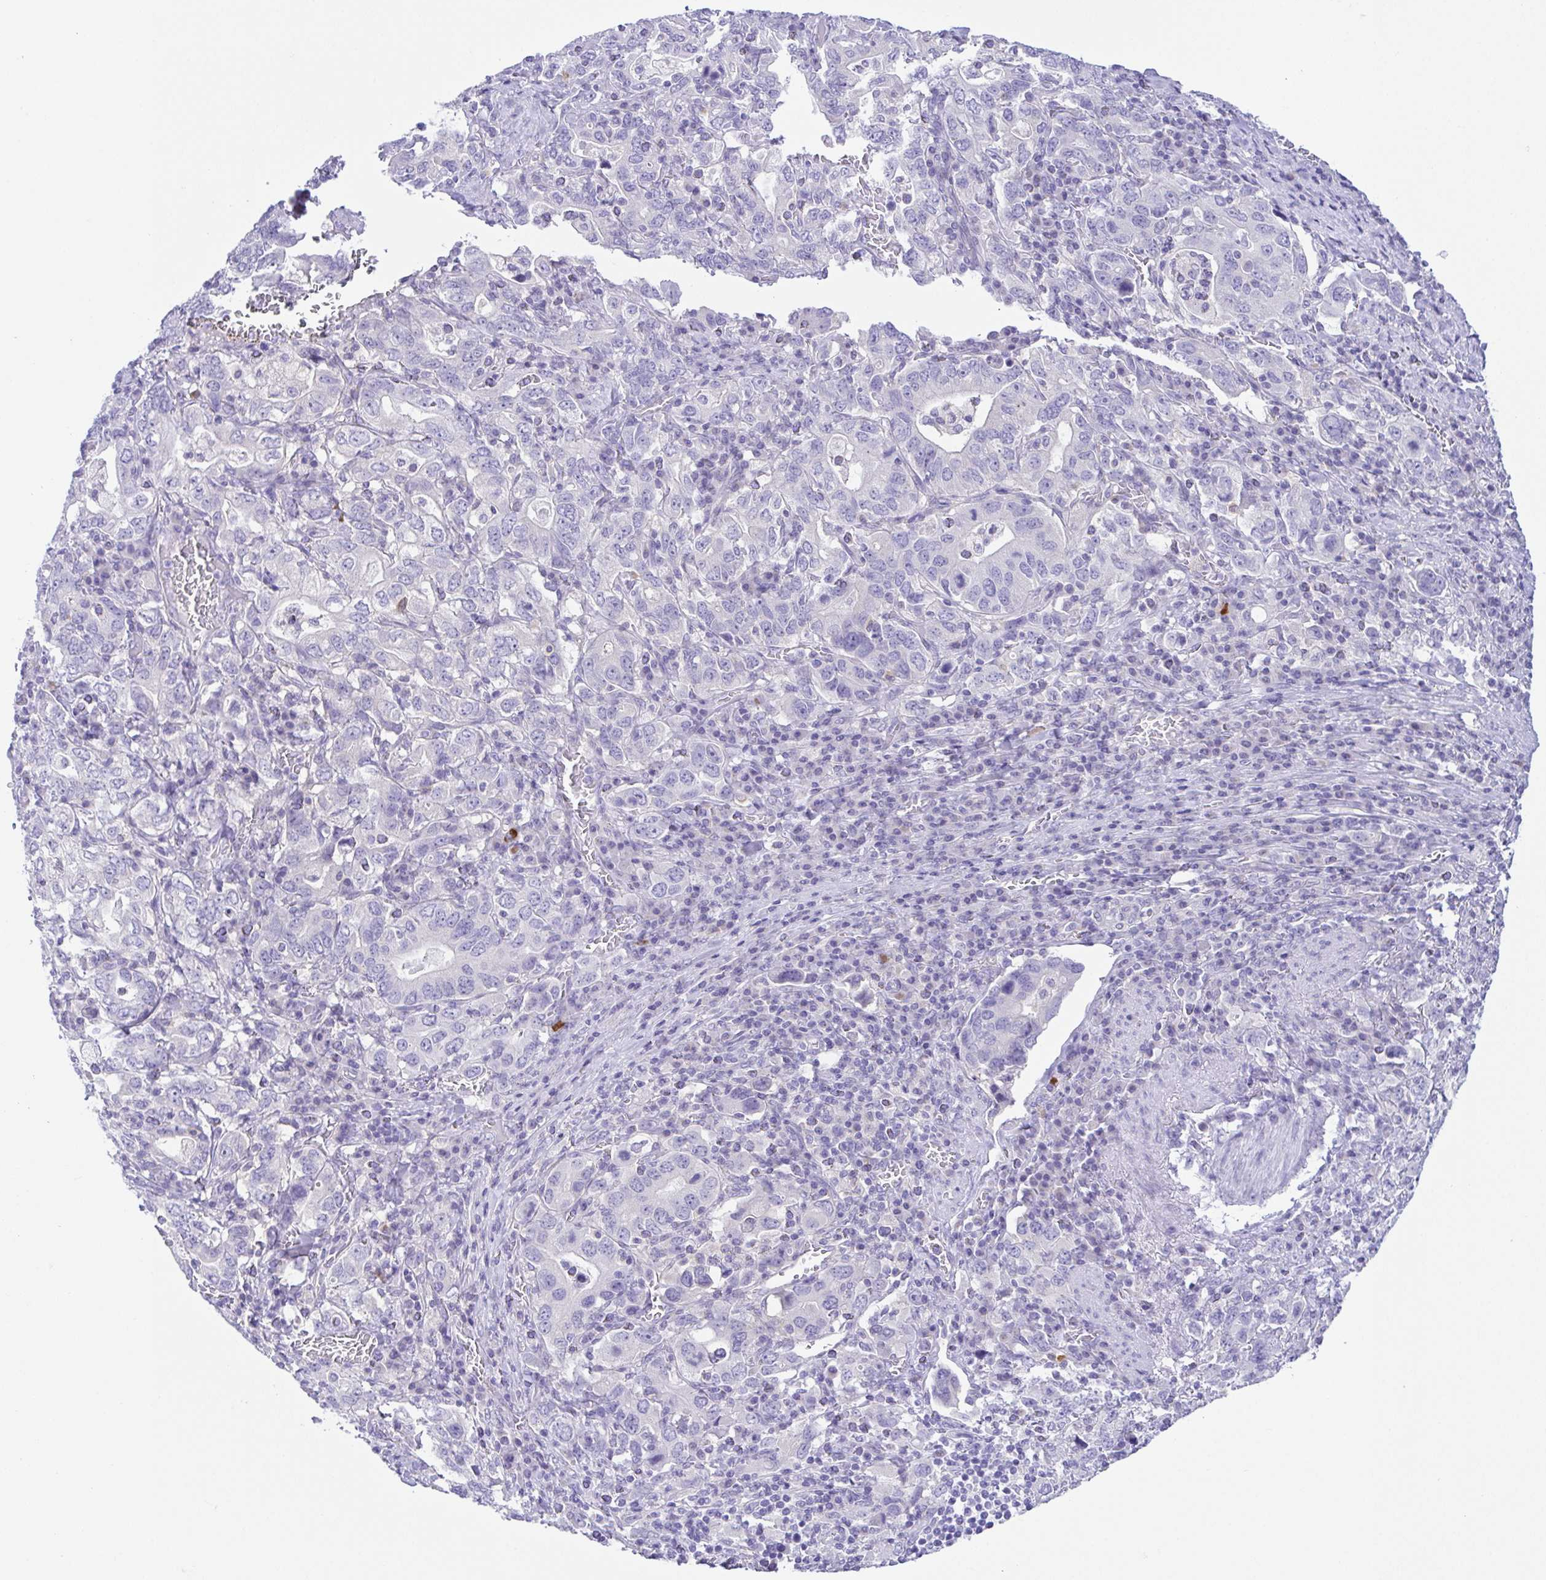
{"staining": {"intensity": "negative", "quantity": "none", "location": "none"}, "tissue": "stomach cancer", "cell_type": "Tumor cells", "image_type": "cancer", "snomed": [{"axis": "morphology", "description": "Adenocarcinoma, NOS"}, {"axis": "topography", "description": "Stomach, upper"}, {"axis": "topography", "description": "Stomach"}], "caption": "Tumor cells show no significant protein staining in stomach adenocarcinoma.", "gene": "KRTDAP", "patient": {"sex": "male", "age": 62}}